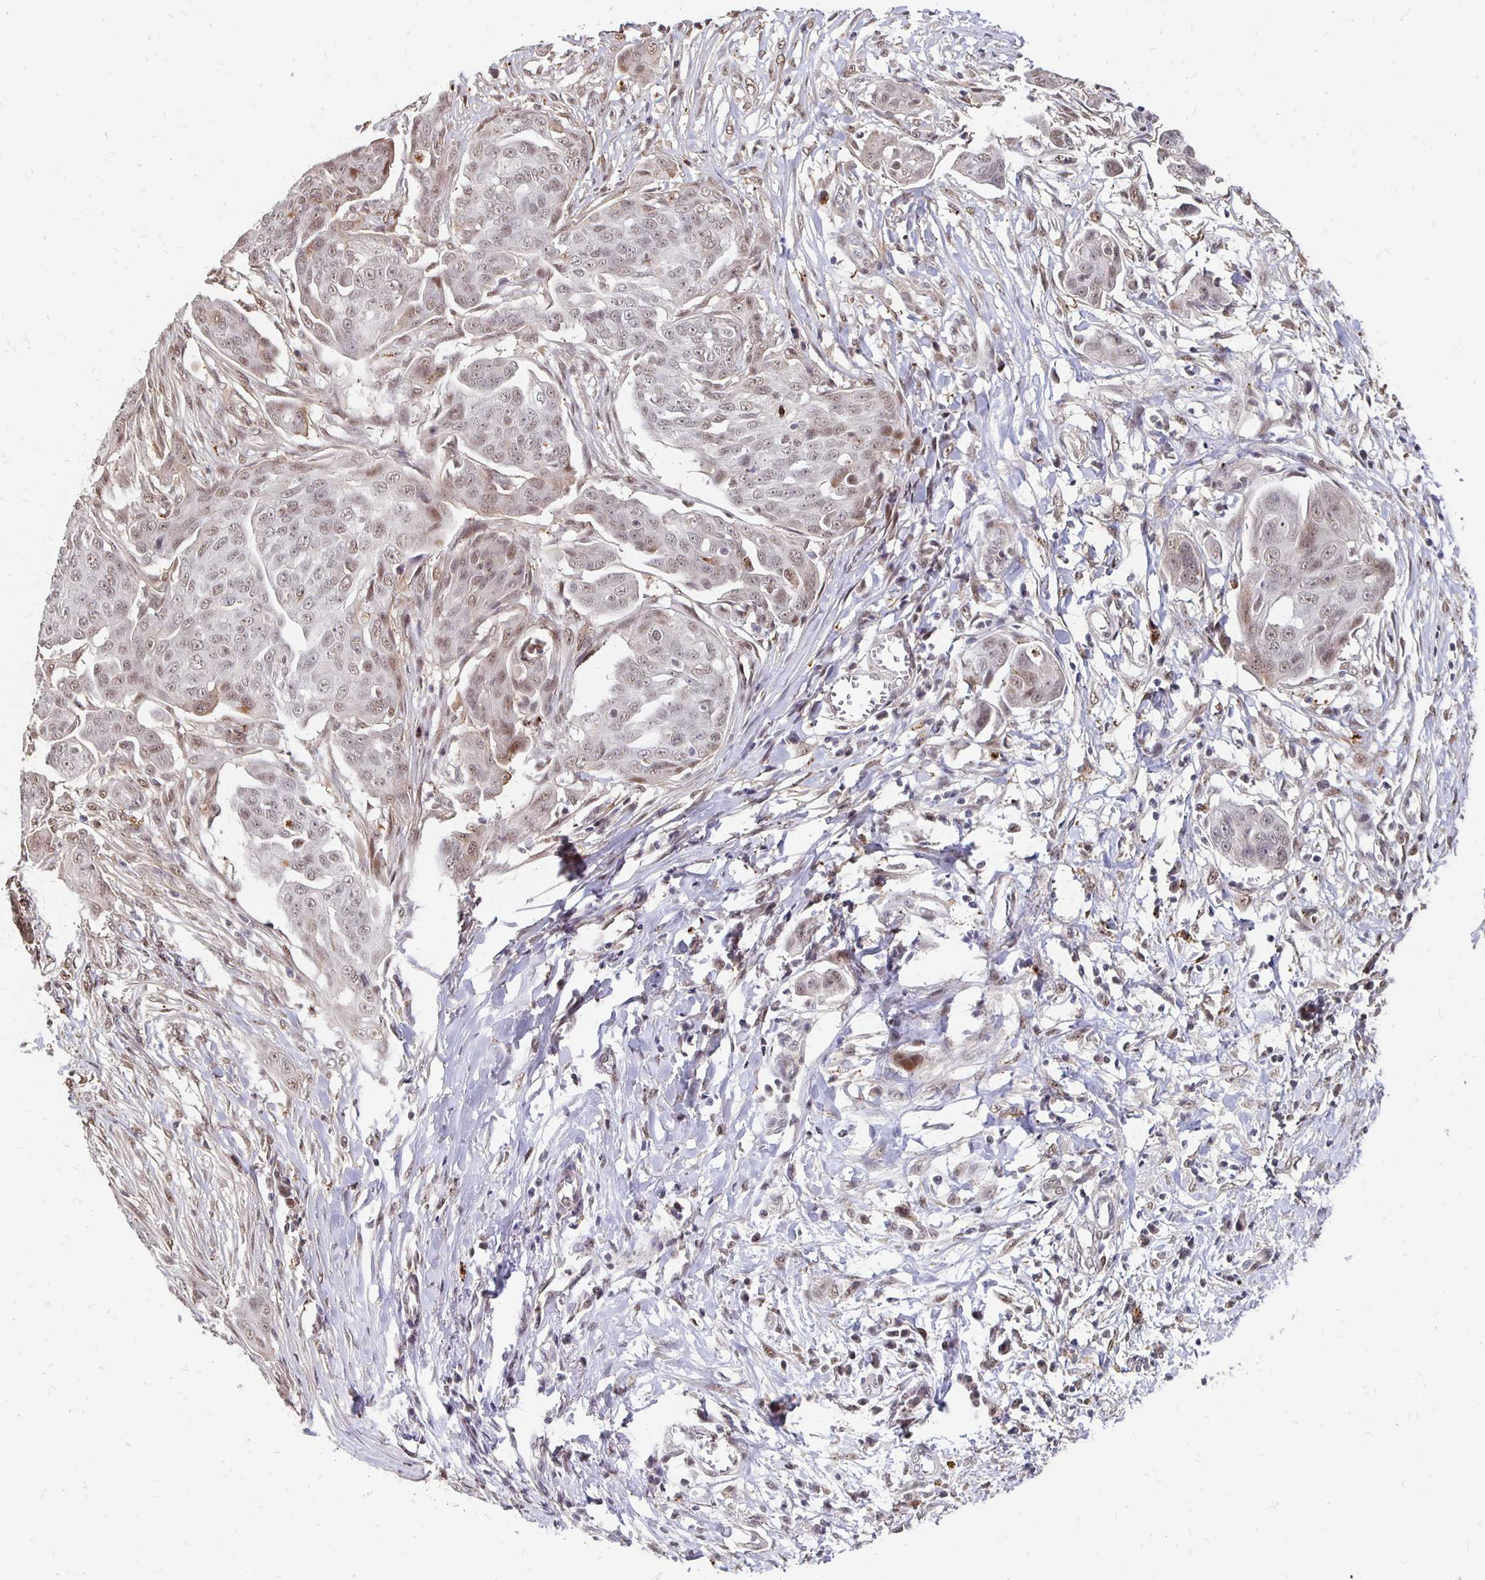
{"staining": {"intensity": "weak", "quantity": ">75%", "location": "nuclear"}, "tissue": "ovarian cancer", "cell_type": "Tumor cells", "image_type": "cancer", "snomed": [{"axis": "morphology", "description": "Carcinoma, endometroid"}, {"axis": "topography", "description": "Ovary"}], "caption": "The immunohistochemical stain shows weak nuclear staining in tumor cells of ovarian endometroid carcinoma tissue.", "gene": "CLASRP", "patient": {"sex": "female", "age": 70}}